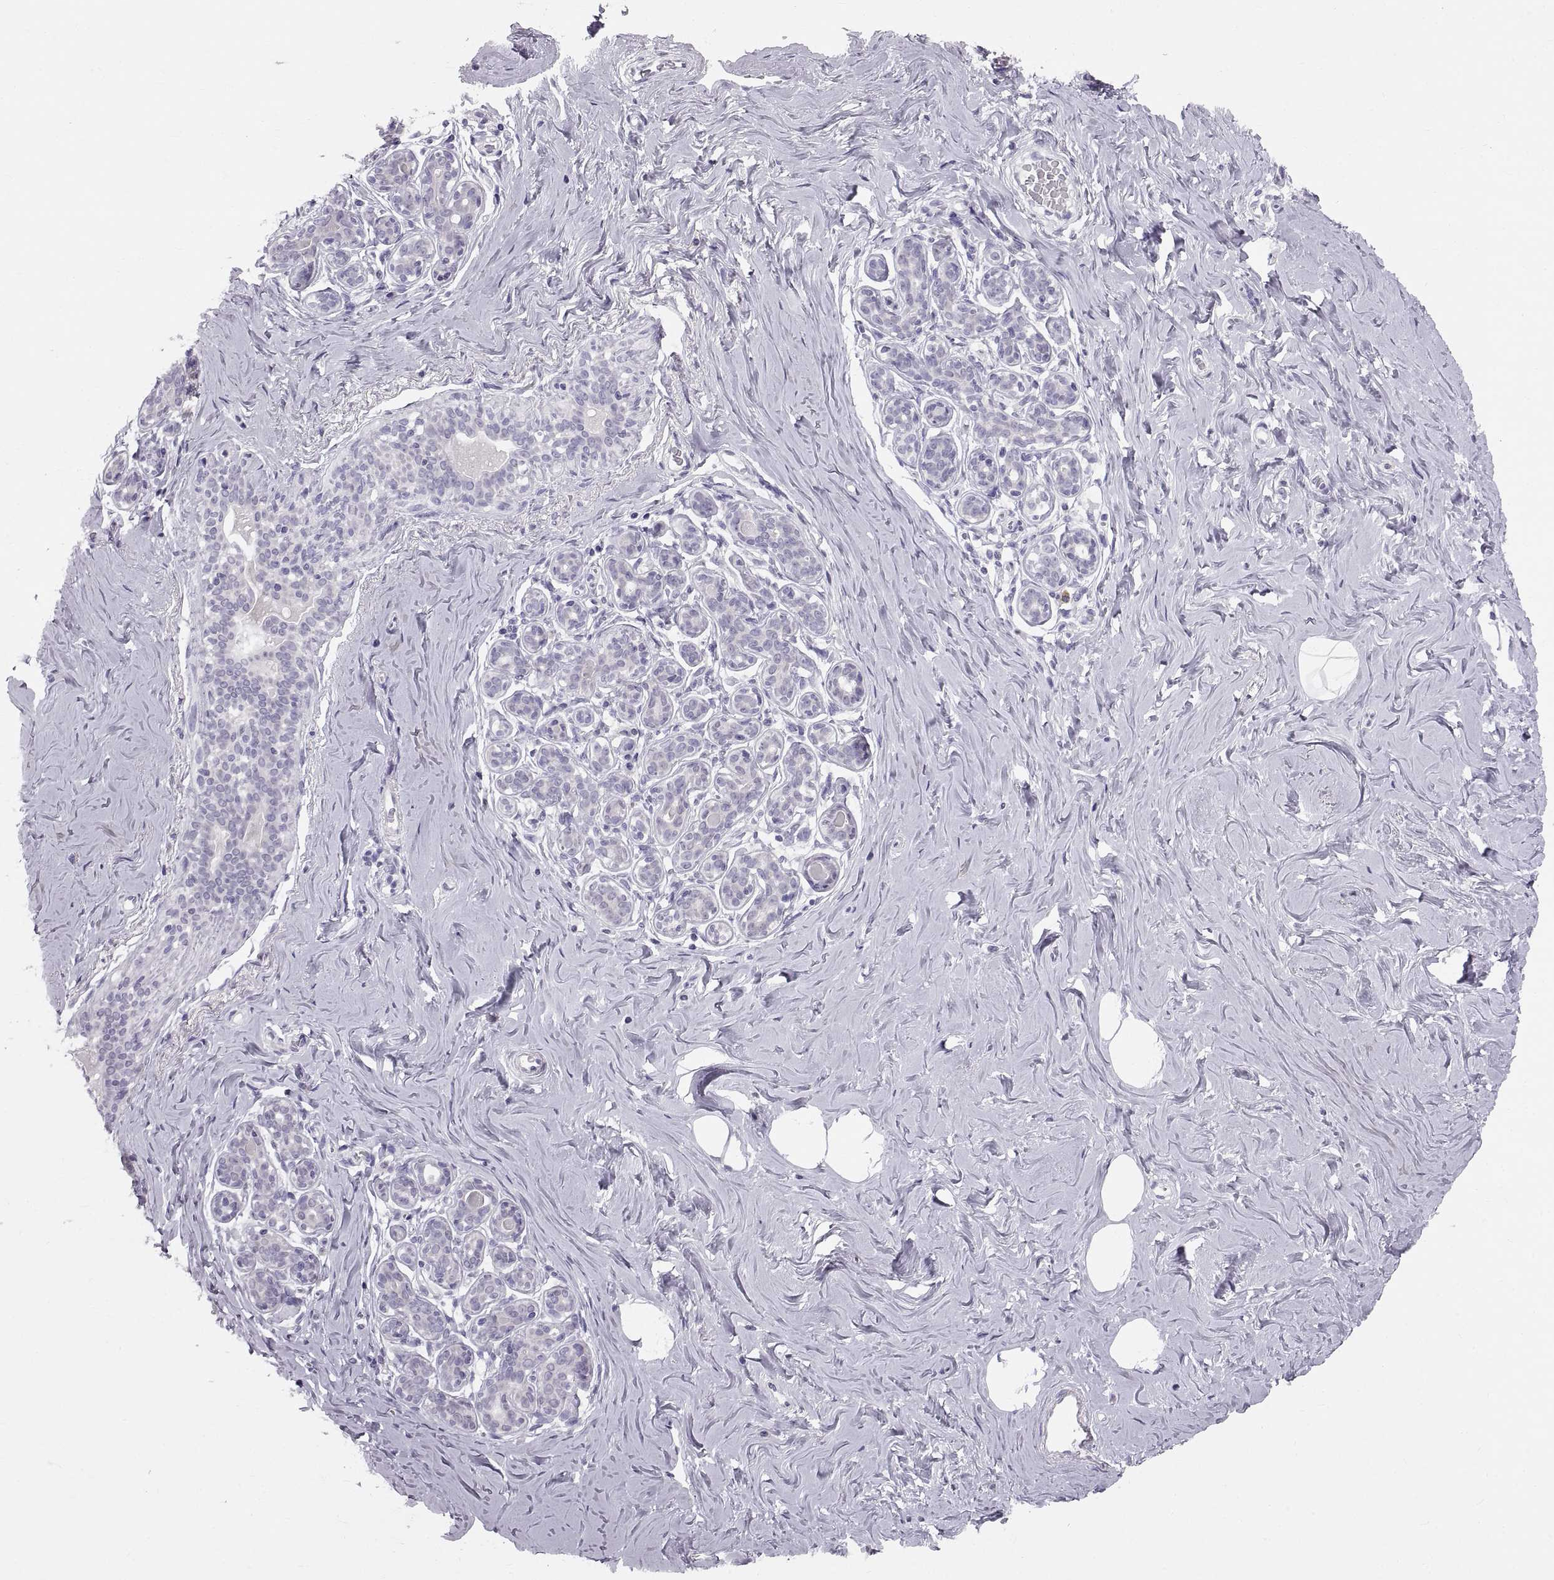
{"staining": {"intensity": "negative", "quantity": "none", "location": "none"}, "tissue": "breast", "cell_type": "Adipocytes", "image_type": "normal", "snomed": [{"axis": "morphology", "description": "Normal tissue, NOS"}, {"axis": "topography", "description": "Skin"}, {"axis": "topography", "description": "Breast"}], "caption": "Immunohistochemistry (IHC) of unremarkable human breast displays no expression in adipocytes.", "gene": "WBP2NL", "patient": {"sex": "female", "age": 43}}